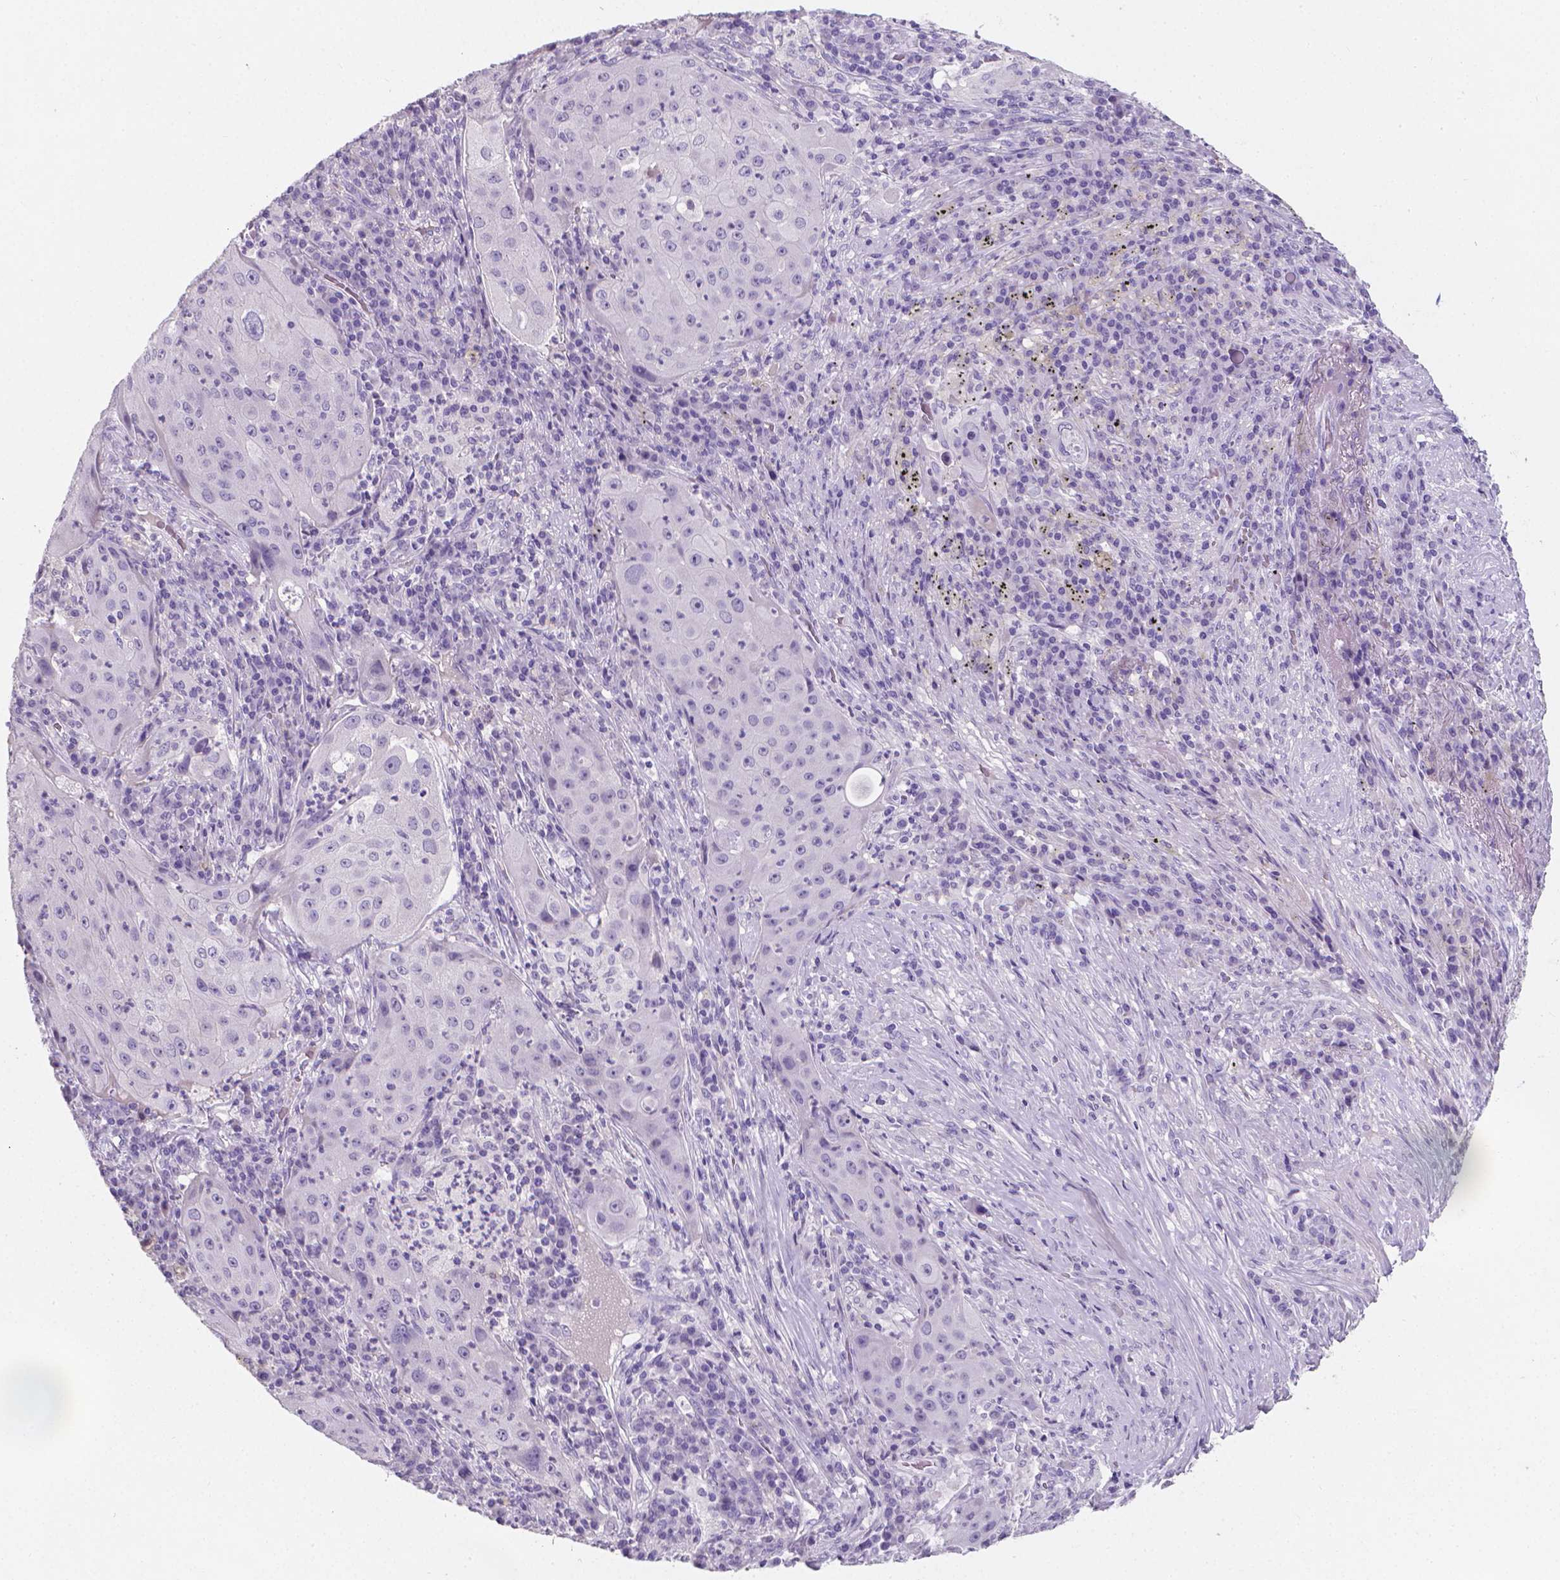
{"staining": {"intensity": "negative", "quantity": "none", "location": "none"}, "tissue": "lung cancer", "cell_type": "Tumor cells", "image_type": "cancer", "snomed": [{"axis": "morphology", "description": "Squamous cell carcinoma, NOS"}, {"axis": "topography", "description": "Lung"}], "caption": "High magnification brightfield microscopy of lung cancer (squamous cell carcinoma) stained with DAB (3,3'-diaminobenzidine) (brown) and counterstained with hematoxylin (blue): tumor cells show no significant staining. Nuclei are stained in blue.", "gene": "XPNPEP2", "patient": {"sex": "female", "age": 59}}